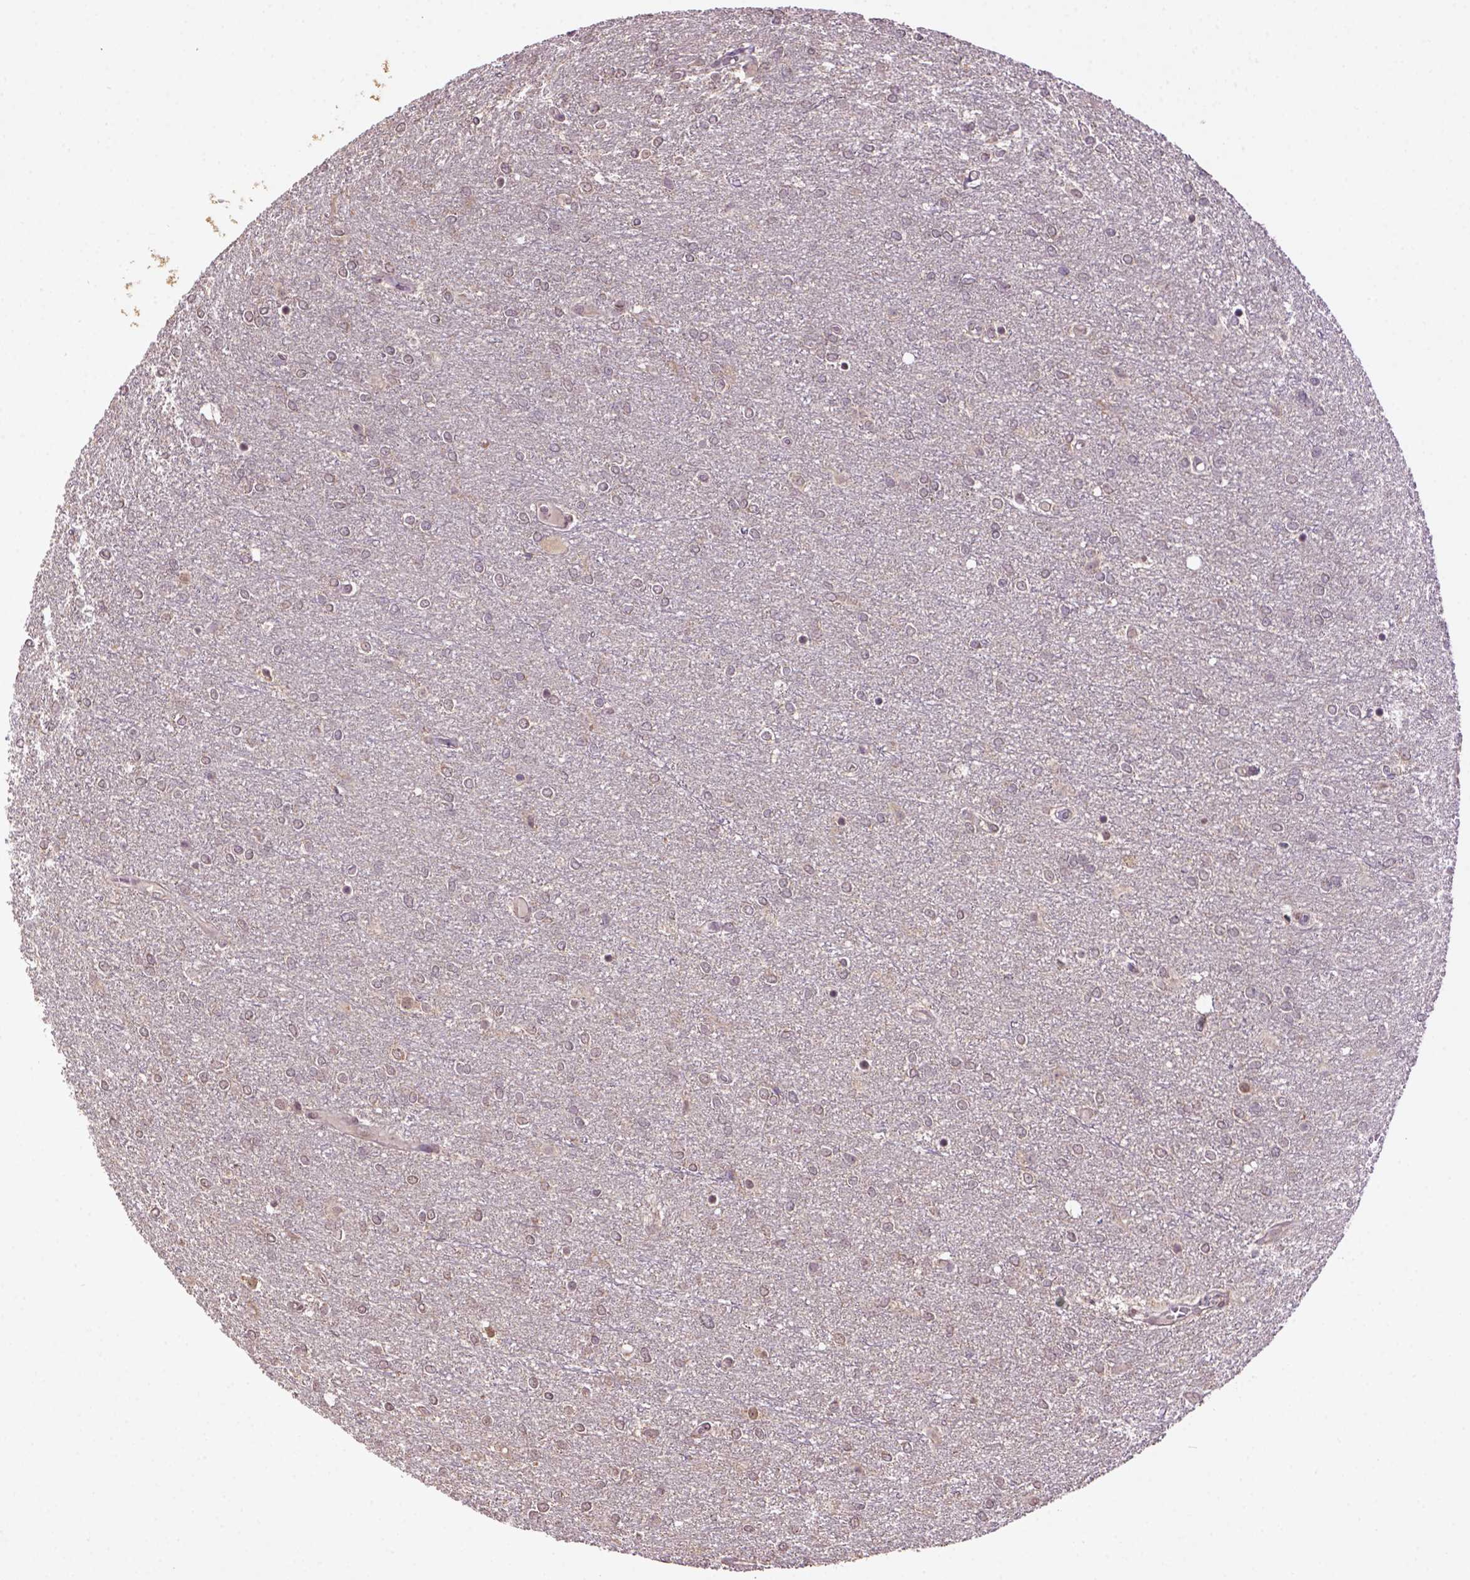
{"staining": {"intensity": "negative", "quantity": "none", "location": "none"}, "tissue": "glioma", "cell_type": "Tumor cells", "image_type": "cancer", "snomed": [{"axis": "morphology", "description": "Glioma, malignant, High grade"}, {"axis": "topography", "description": "Brain"}], "caption": "IHC histopathology image of glioma stained for a protein (brown), which displays no staining in tumor cells.", "gene": "WDR17", "patient": {"sex": "female", "age": 61}}